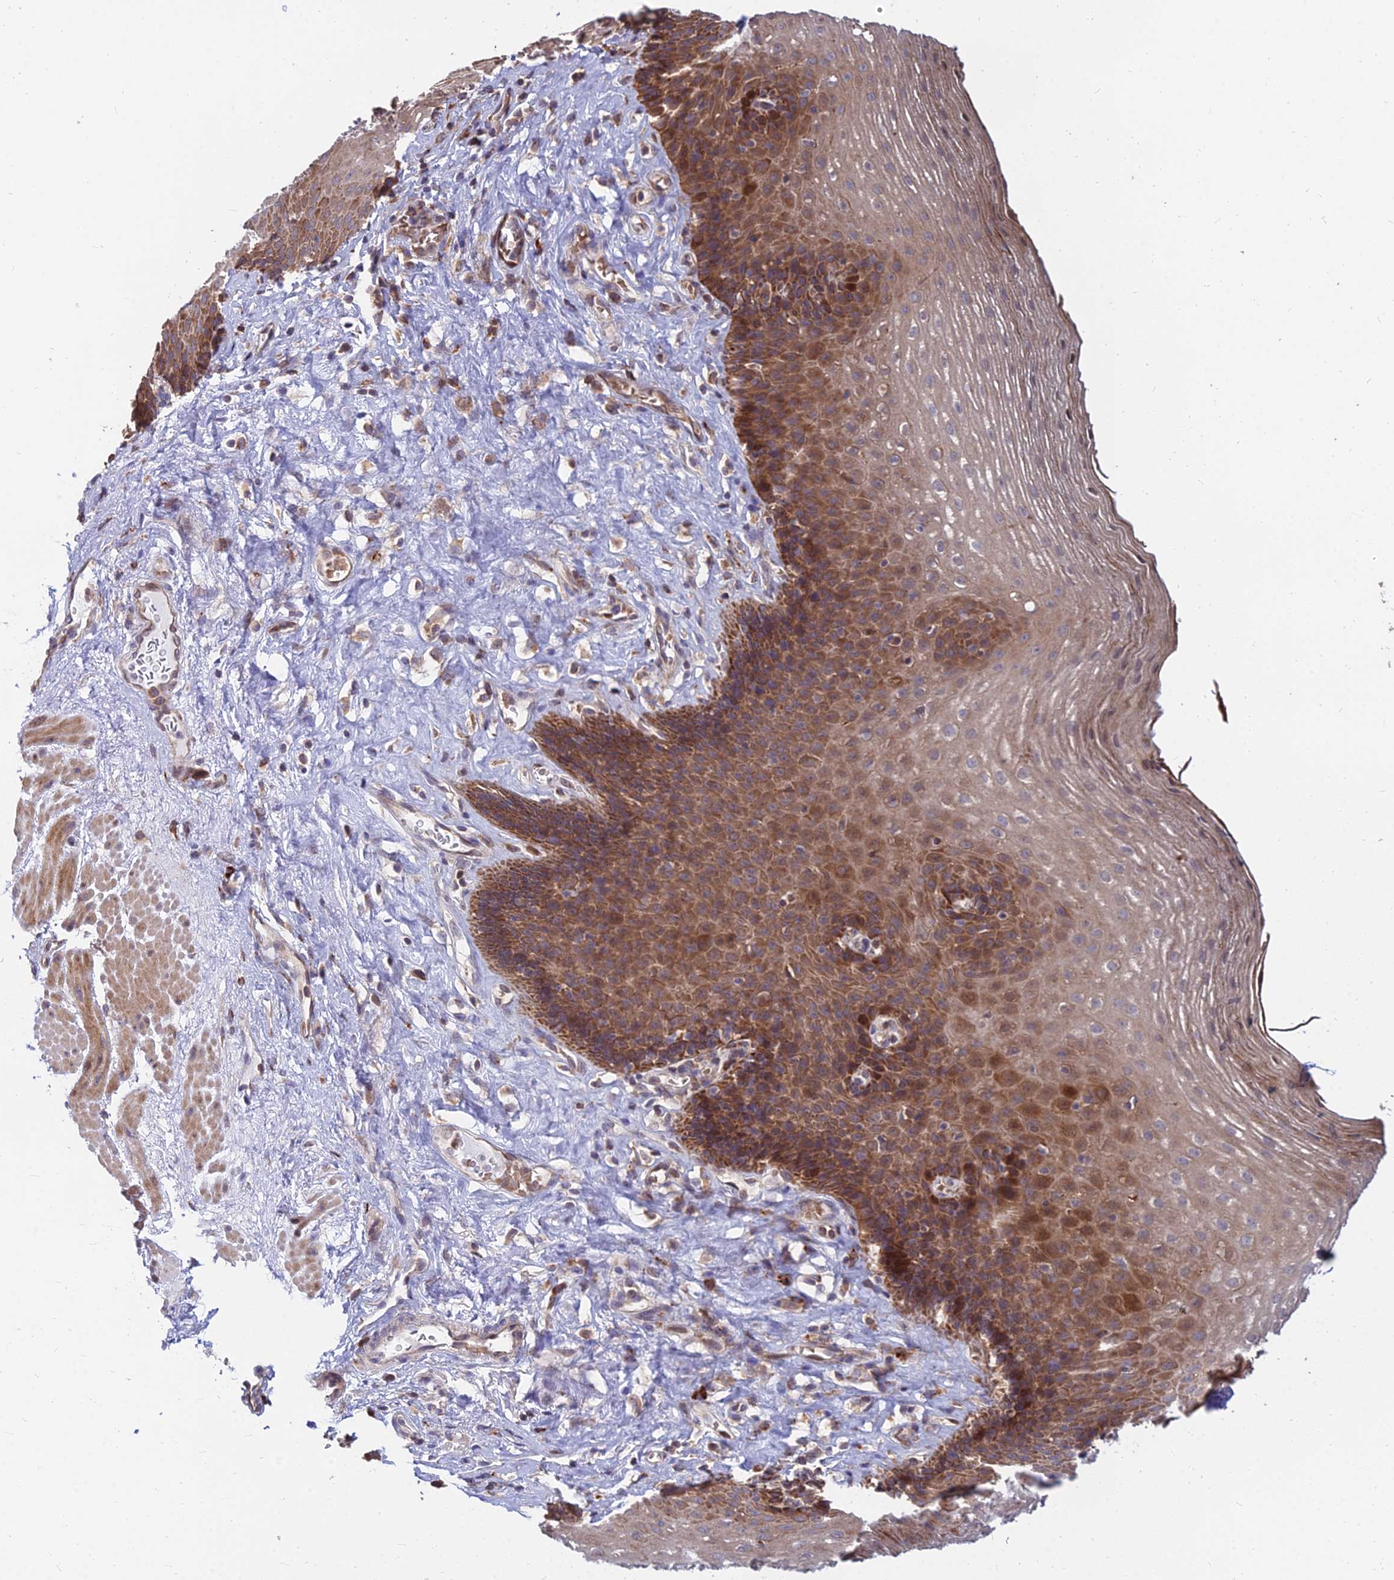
{"staining": {"intensity": "strong", "quantity": ">75%", "location": "cytoplasmic/membranous"}, "tissue": "esophagus", "cell_type": "Squamous epithelial cells", "image_type": "normal", "snomed": [{"axis": "morphology", "description": "Normal tissue, NOS"}, {"axis": "topography", "description": "Esophagus"}], "caption": "Immunohistochemistry histopathology image of normal human esophagus stained for a protein (brown), which reveals high levels of strong cytoplasmic/membranous staining in approximately >75% of squamous epithelial cells.", "gene": "CCT6A", "patient": {"sex": "female", "age": 66}}